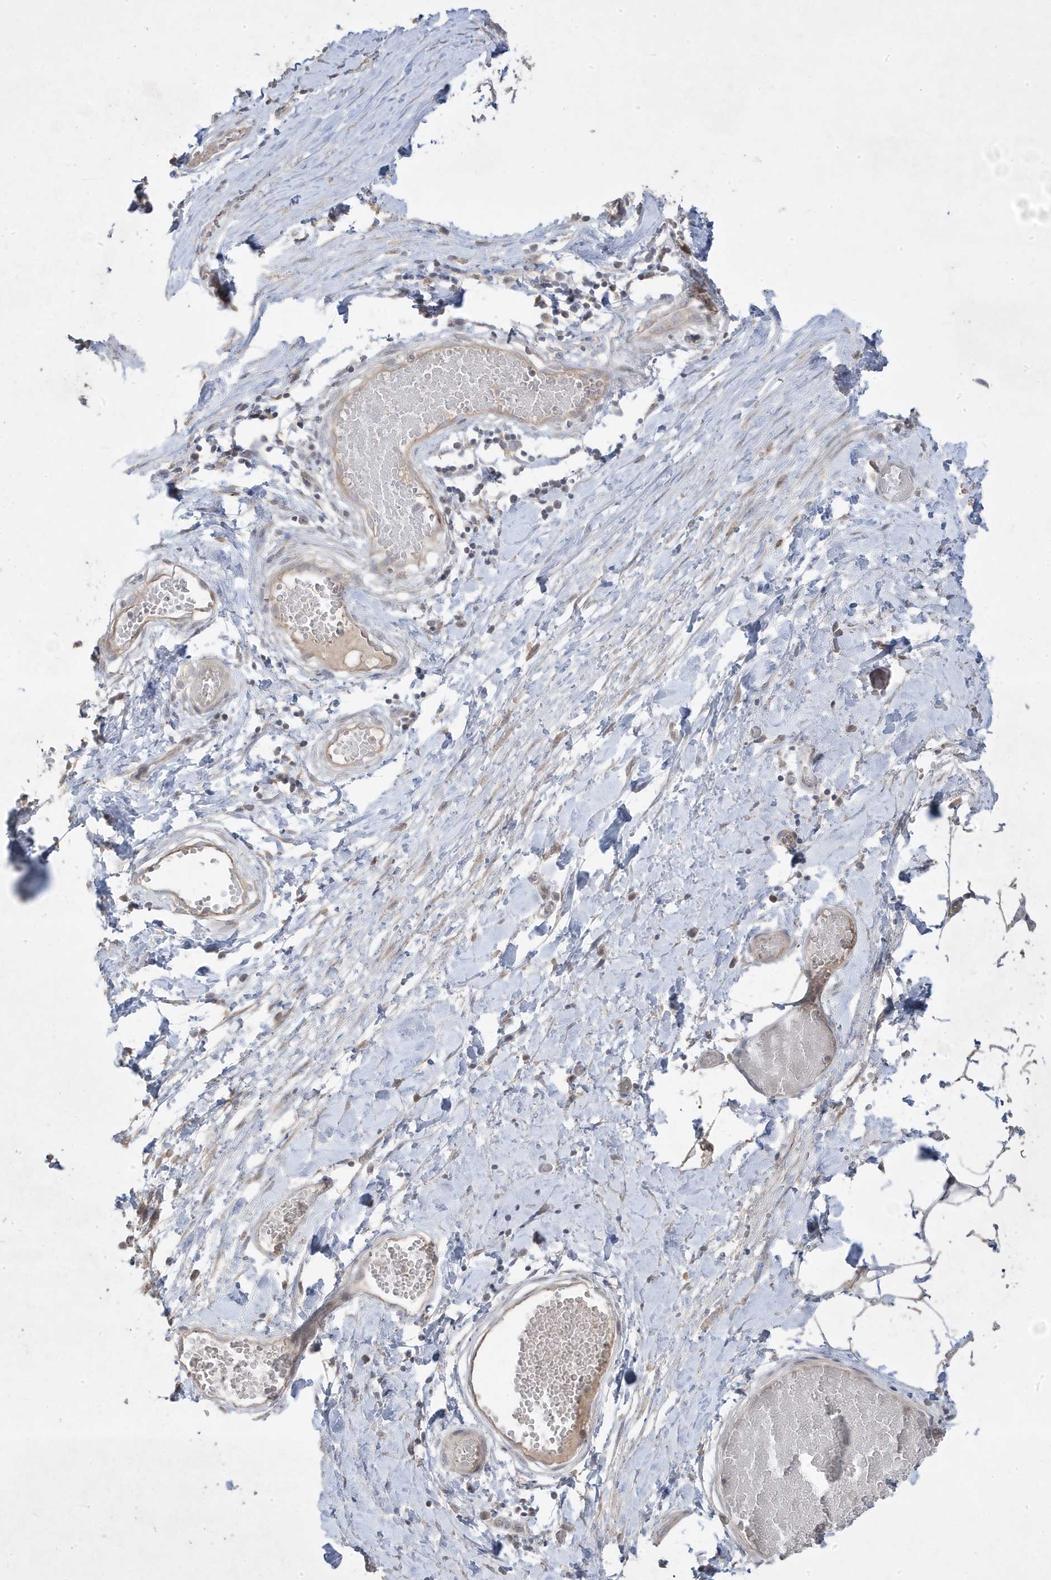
{"staining": {"intensity": "weak", "quantity": "<25%", "location": "cytoplasmic/membranous"}, "tissue": "smooth muscle", "cell_type": "Smooth muscle cells", "image_type": "normal", "snomed": [{"axis": "morphology", "description": "Normal tissue, NOS"}, {"axis": "morphology", "description": "Adenocarcinoma, NOS"}, {"axis": "topography", "description": "Colon"}, {"axis": "topography", "description": "Peripheral nerve tissue"}], "caption": "Immunohistochemistry of benign human smooth muscle displays no positivity in smooth muscle cells. Brightfield microscopy of immunohistochemistry (IHC) stained with DAB (3,3'-diaminobenzidine) (brown) and hematoxylin (blue), captured at high magnification.", "gene": "RGL4", "patient": {"sex": "male", "age": 14}}